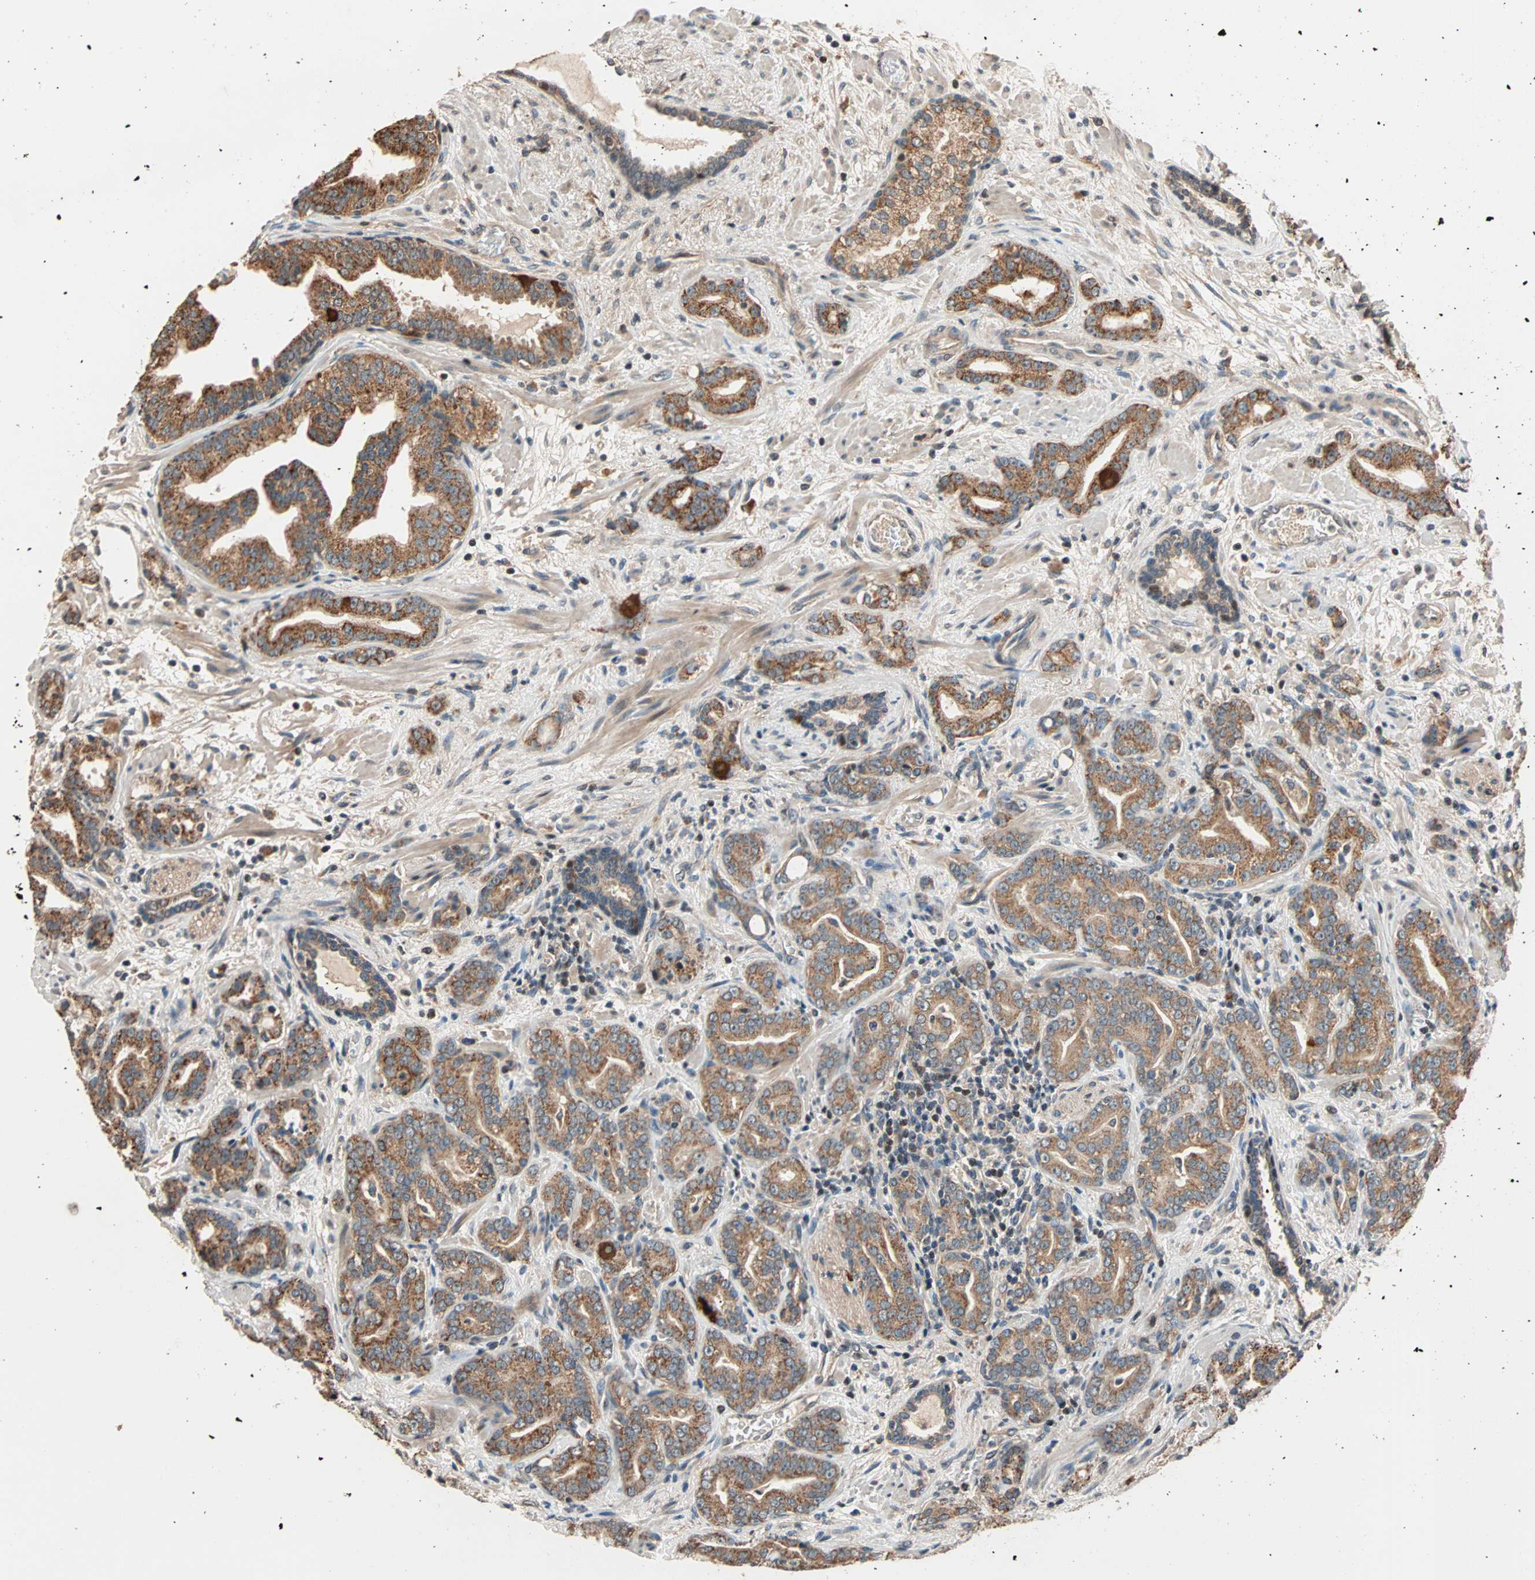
{"staining": {"intensity": "moderate", "quantity": ">75%", "location": "cytoplasmic/membranous"}, "tissue": "prostate cancer", "cell_type": "Tumor cells", "image_type": "cancer", "snomed": [{"axis": "morphology", "description": "Adenocarcinoma, Low grade"}, {"axis": "topography", "description": "Prostate"}], "caption": "Moderate cytoplasmic/membranous expression is appreciated in about >75% of tumor cells in adenocarcinoma (low-grade) (prostate). (DAB IHC with brightfield microscopy, high magnification).", "gene": "HECW1", "patient": {"sex": "male", "age": 63}}